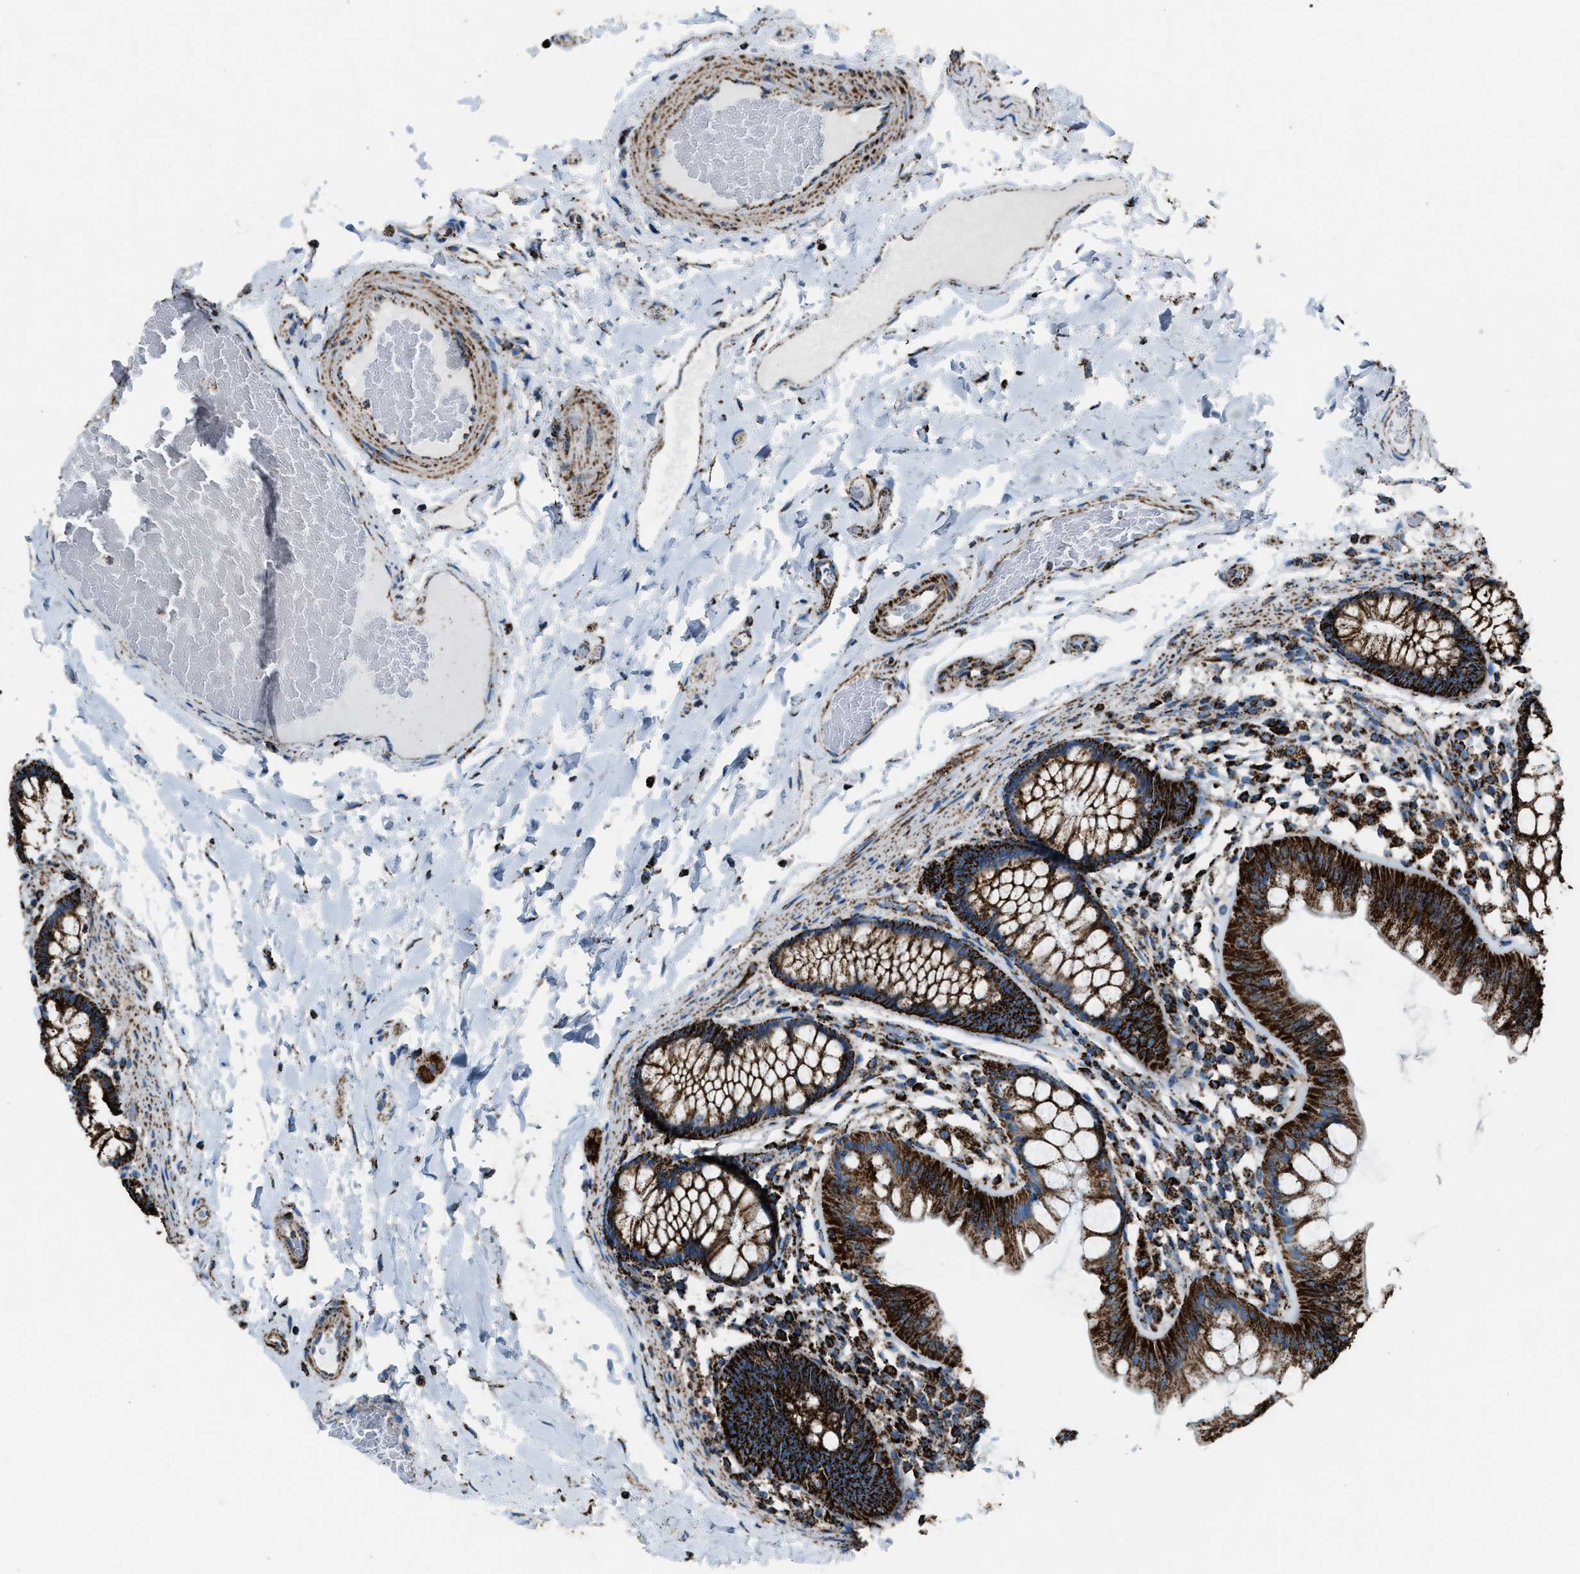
{"staining": {"intensity": "moderate", "quantity": ">75%", "location": "cytoplasmic/membranous"}, "tissue": "colon", "cell_type": "Endothelial cells", "image_type": "normal", "snomed": [{"axis": "morphology", "description": "Normal tissue, NOS"}, {"axis": "topography", "description": "Colon"}], "caption": "Protein analysis of unremarkable colon exhibits moderate cytoplasmic/membranous expression in about >75% of endothelial cells.", "gene": "MDH2", "patient": {"sex": "female", "age": 56}}